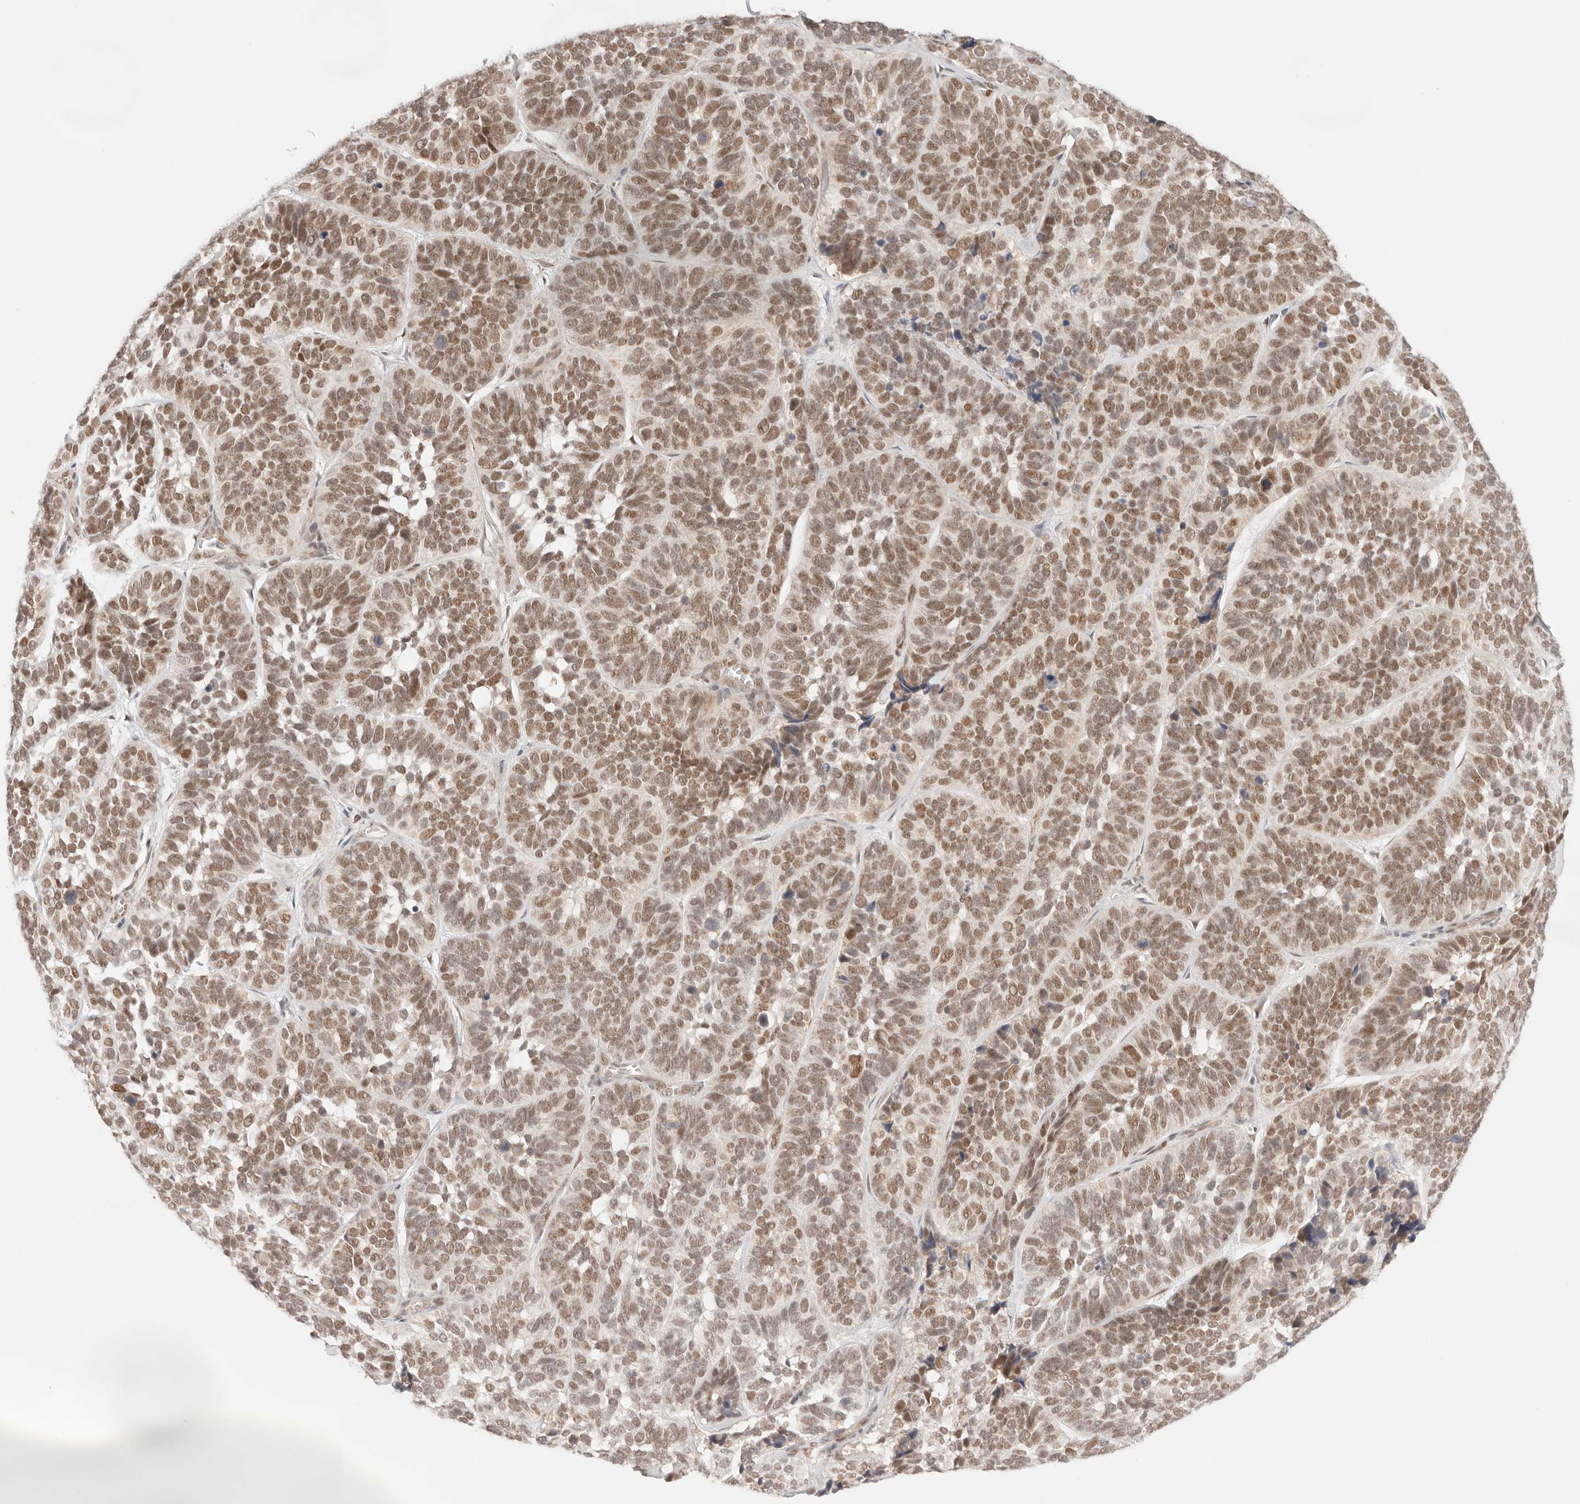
{"staining": {"intensity": "moderate", "quantity": ">75%", "location": "nuclear"}, "tissue": "skin cancer", "cell_type": "Tumor cells", "image_type": "cancer", "snomed": [{"axis": "morphology", "description": "Basal cell carcinoma"}, {"axis": "topography", "description": "Skin"}], "caption": "This image demonstrates IHC staining of basal cell carcinoma (skin), with medium moderate nuclear positivity in about >75% of tumor cells.", "gene": "GTF2E2", "patient": {"sex": "male", "age": 62}}